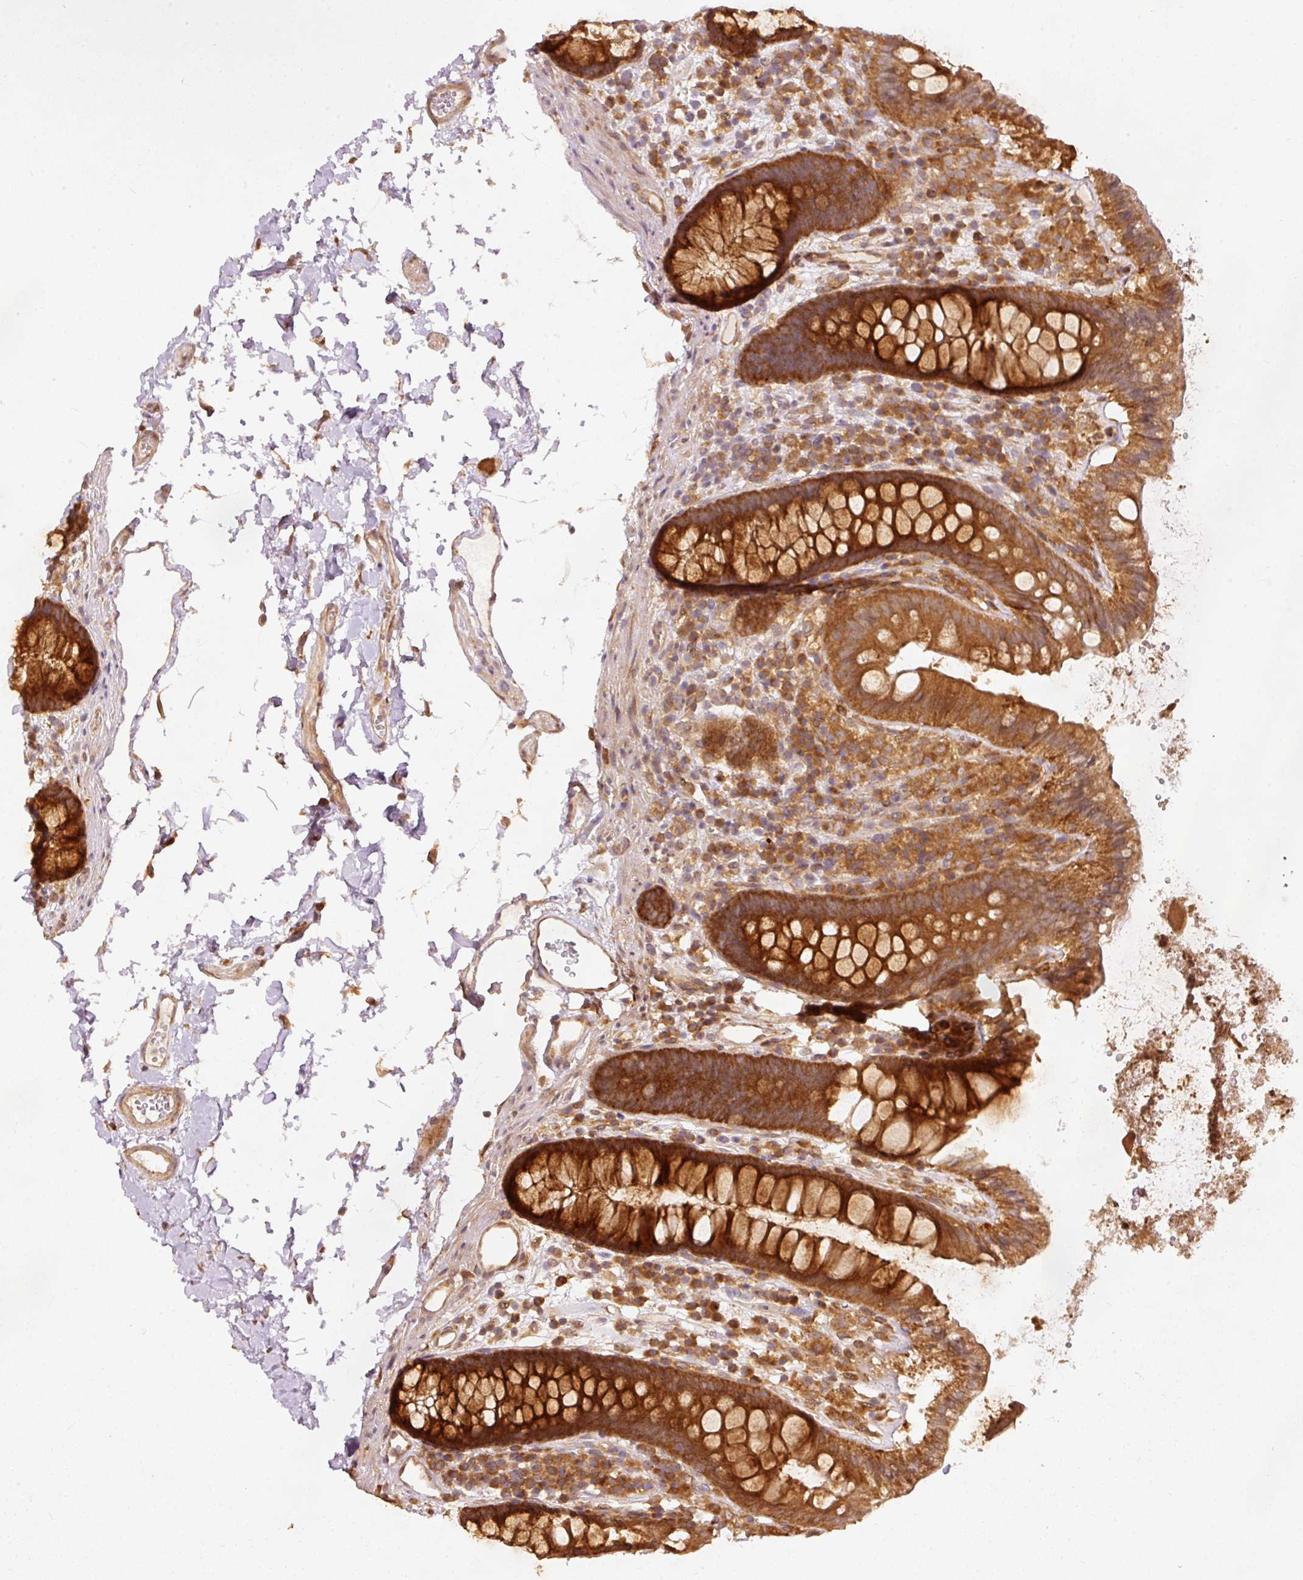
{"staining": {"intensity": "moderate", "quantity": ">75%", "location": "cytoplasmic/membranous"}, "tissue": "colon", "cell_type": "Endothelial cells", "image_type": "normal", "snomed": [{"axis": "morphology", "description": "Normal tissue, NOS"}, {"axis": "topography", "description": "Colon"}], "caption": "Normal colon displays moderate cytoplasmic/membranous expression in about >75% of endothelial cells Using DAB (3,3'-diaminobenzidine) (brown) and hematoxylin (blue) stains, captured at high magnification using brightfield microscopy..", "gene": "EIF3B", "patient": {"sex": "male", "age": 84}}